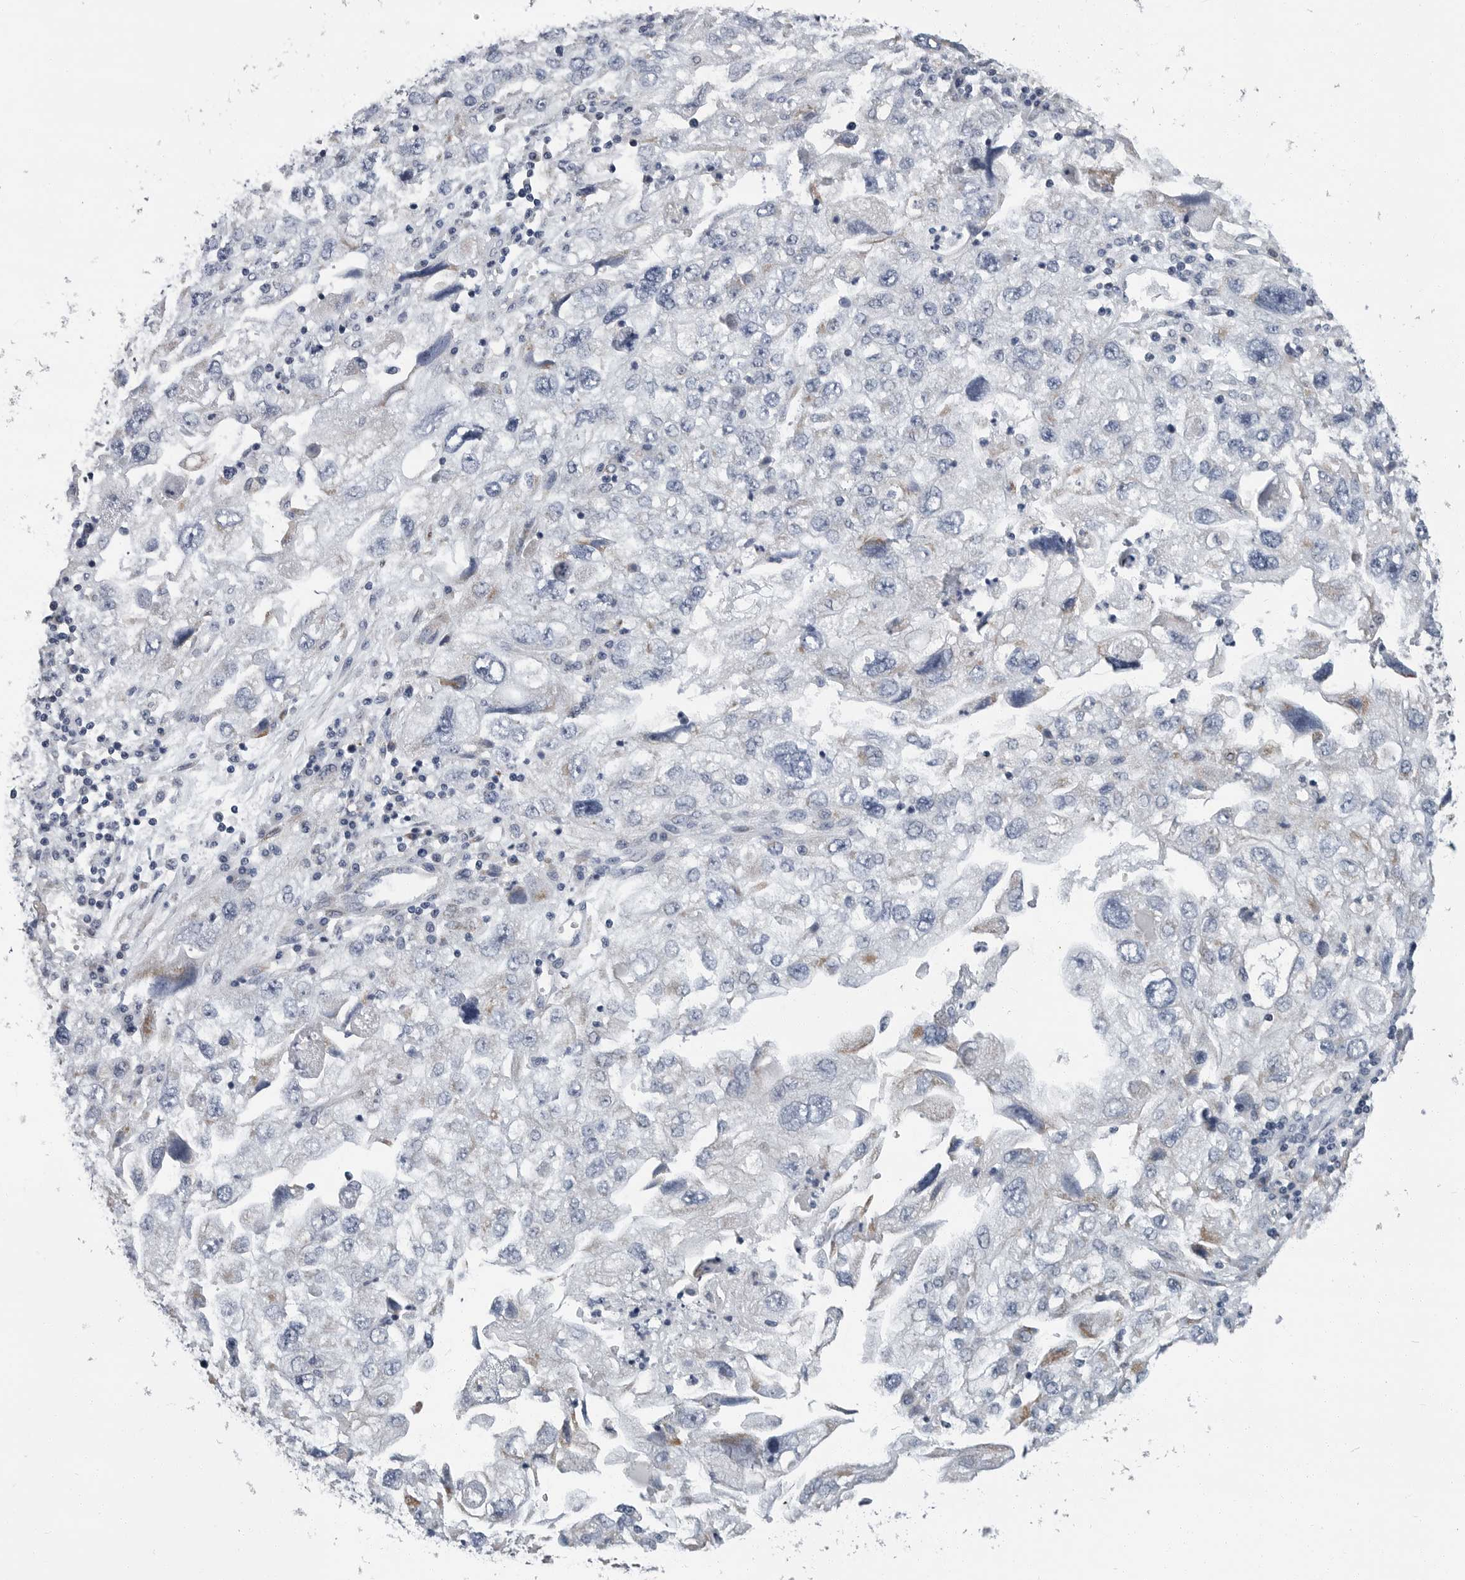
{"staining": {"intensity": "negative", "quantity": "none", "location": "none"}, "tissue": "endometrial cancer", "cell_type": "Tumor cells", "image_type": "cancer", "snomed": [{"axis": "morphology", "description": "Adenocarcinoma, NOS"}, {"axis": "topography", "description": "Endometrium"}], "caption": "An immunohistochemistry histopathology image of endometrial cancer (adenocarcinoma) is shown. There is no staining in tumor cells of endometrial cancer (adenocarcinoma). (DAB immunohistochemistry, high magnification).", "gene": "PLN", "patient": {"sex": "female", "age": 49}}